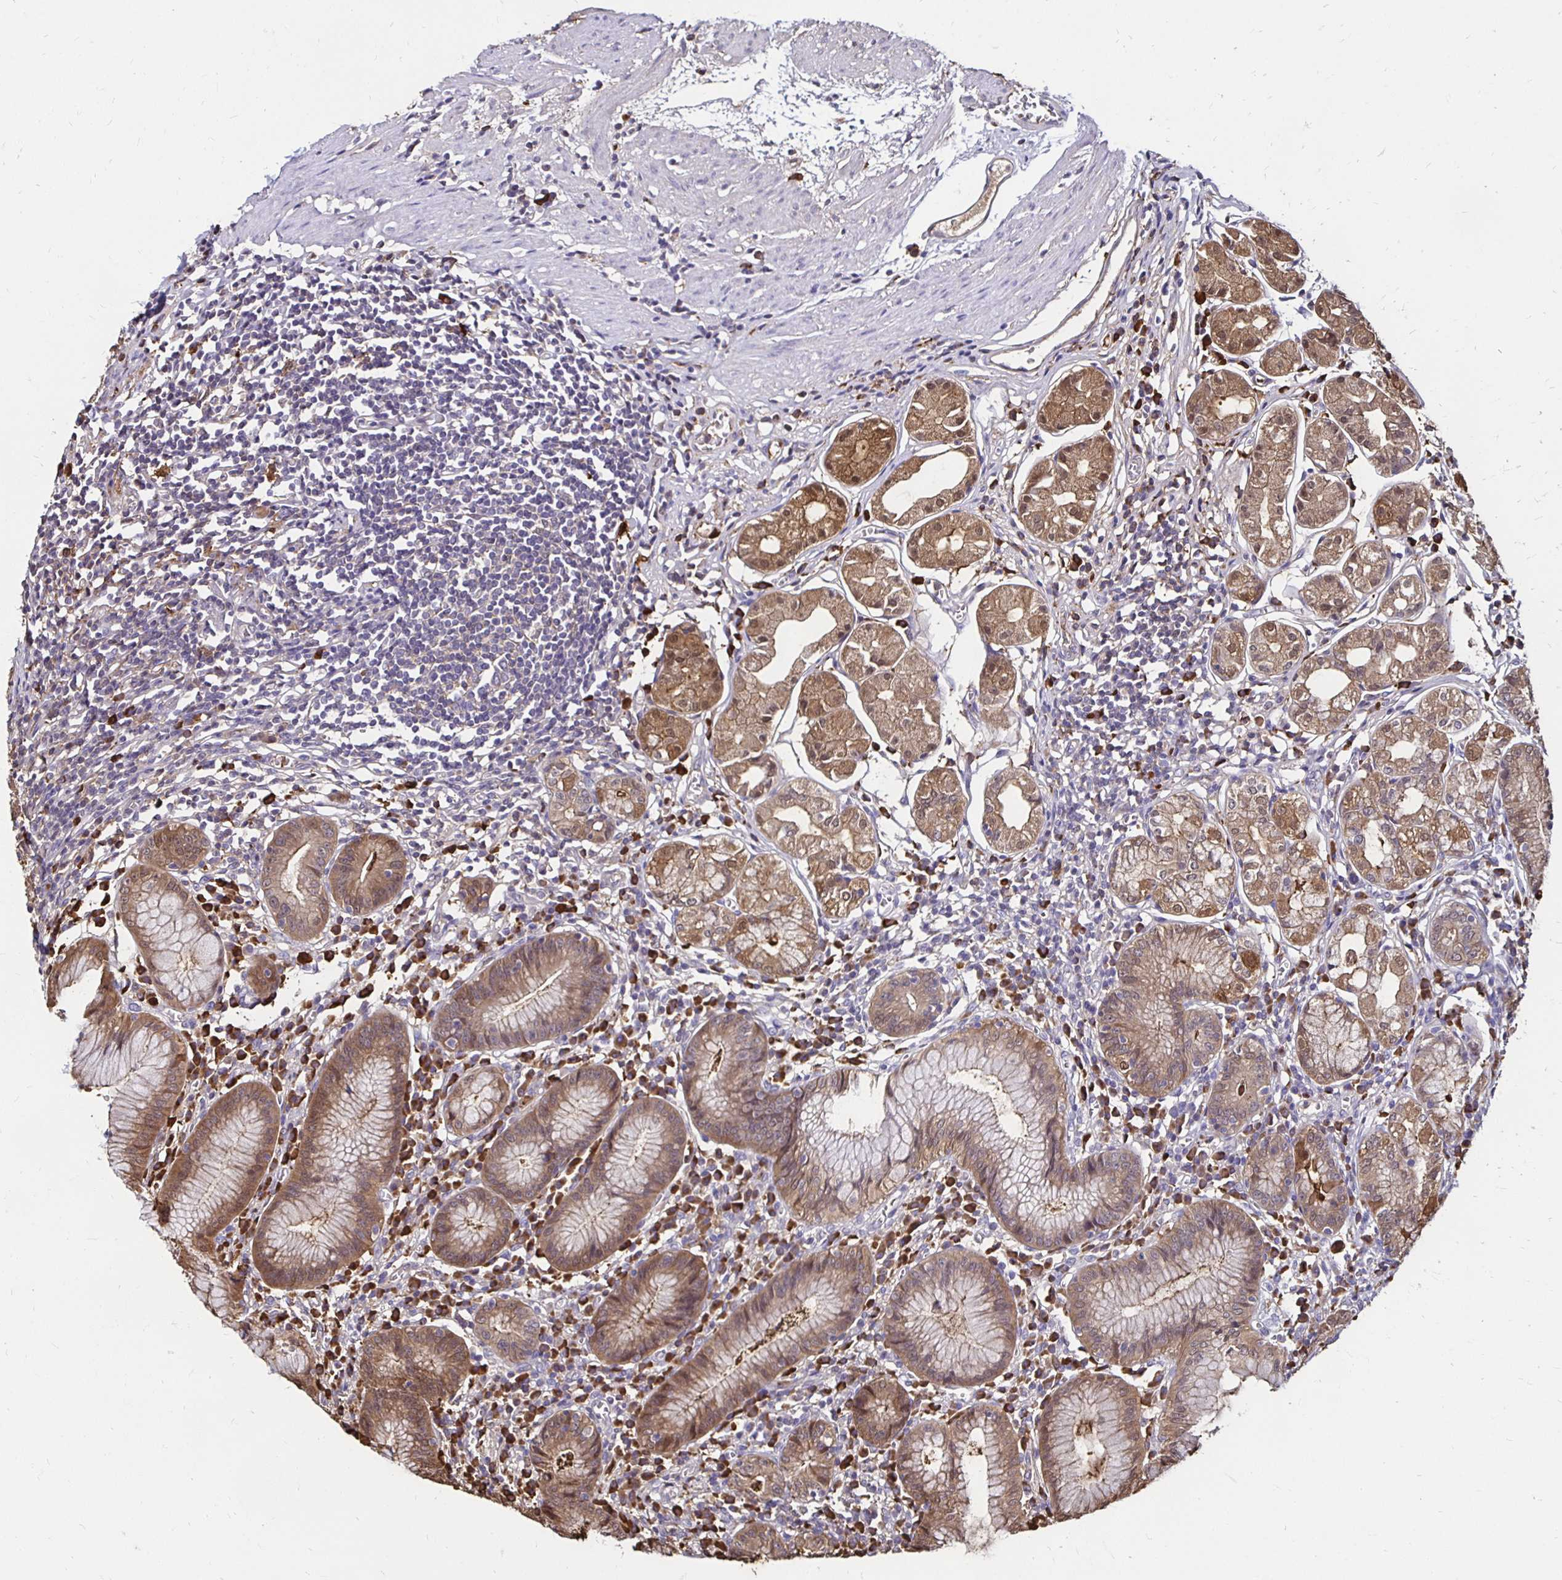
{"staining": {"intensity": "moderate", "quantity": ">75%", "location": "cytoplasmic/membranous,nuclear"}, "tissue": "stomach", "cell_type": "Glandular cells", "image_type": "normal", "snomed": [{"axis": "morphology", "description": "Normal tissue, NOS"}, {"axis": "topography", "description": "Stomach"}], "caption": "Immunohistochemical staining of benign stomach shows moderate cytoplasmic/membranous,nuclear protein positivity in about >75% of glandular cells.", "gene": "TXN", "patient": {"sex": "male", "age": 55}}